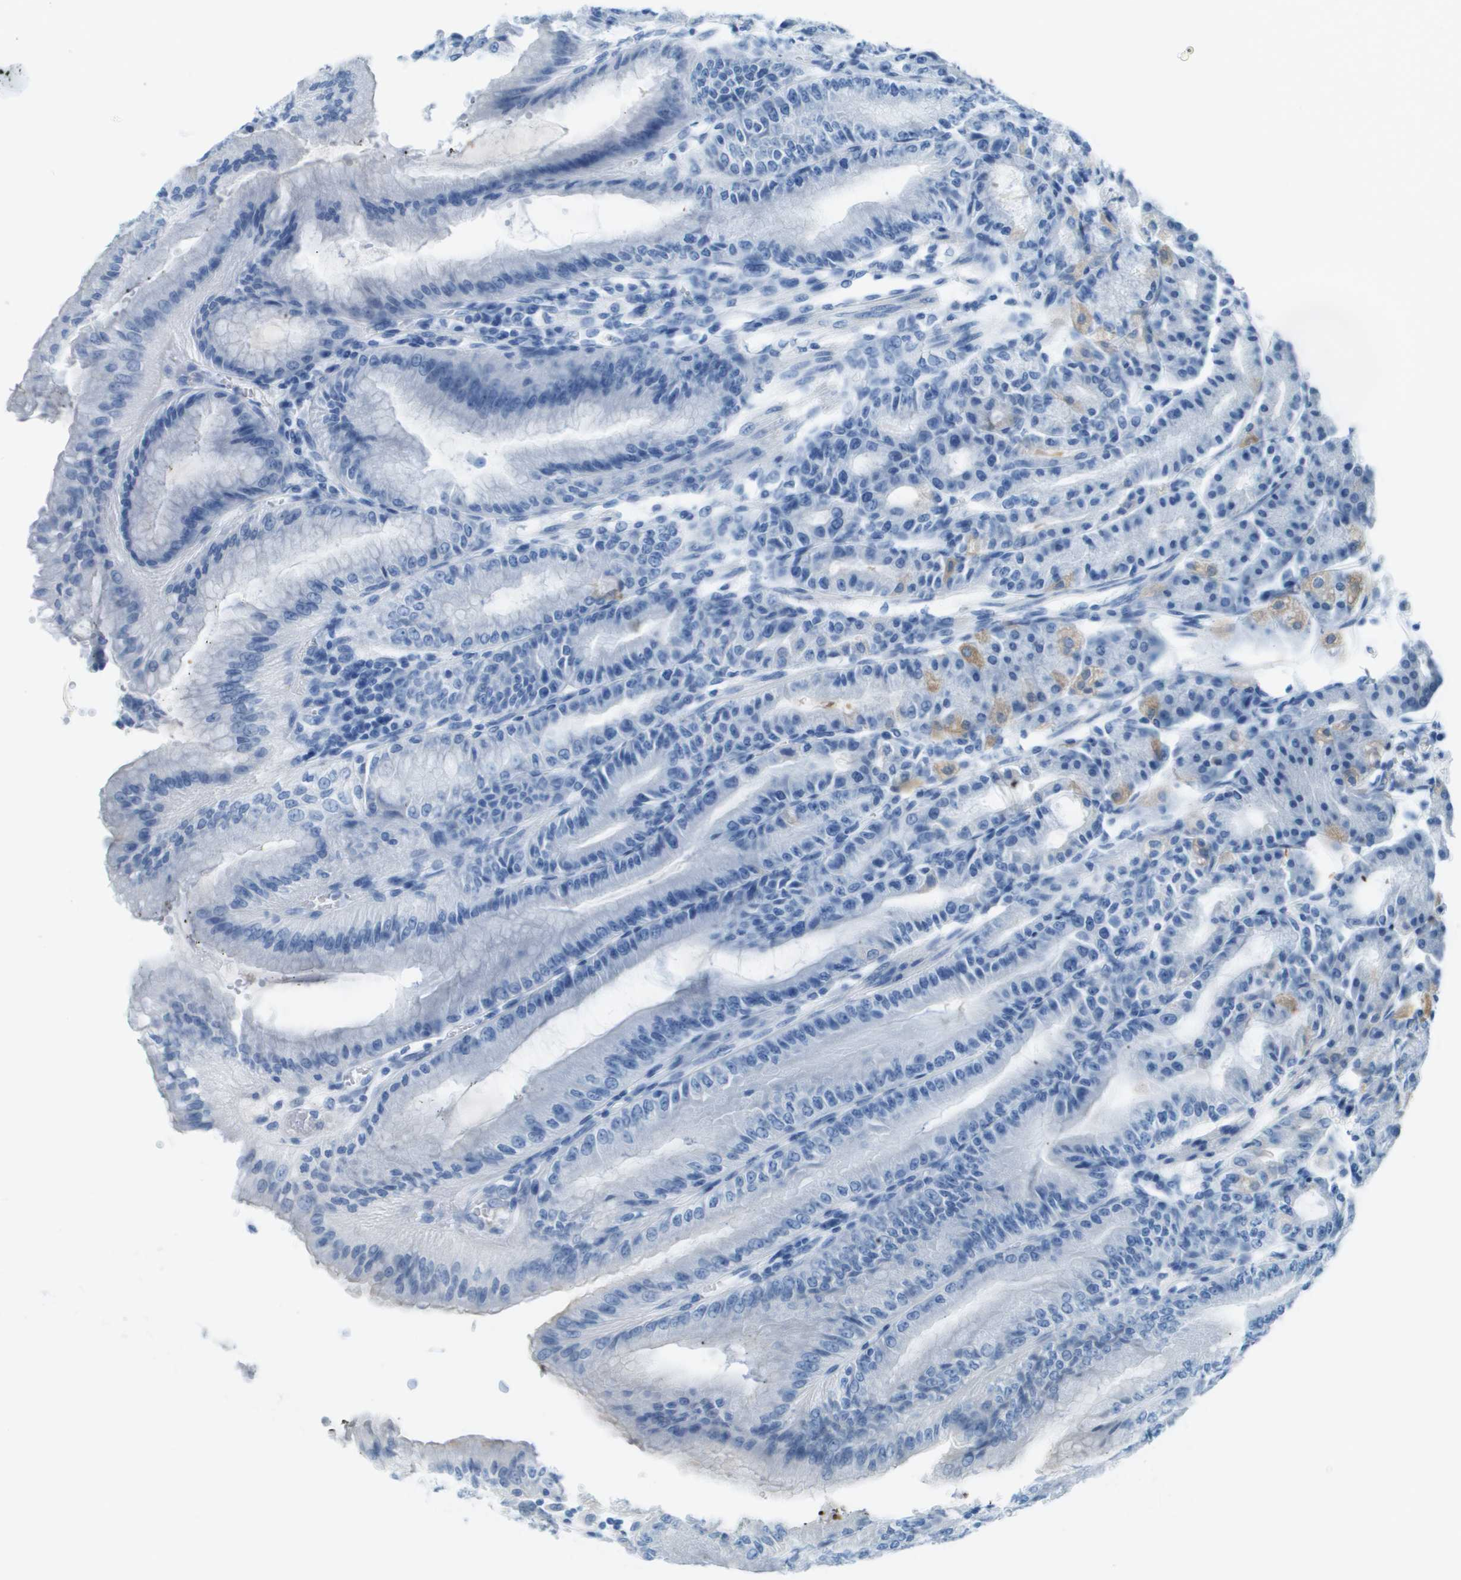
{"staining": {"intensity": "weak", "quantity": "<25%", "location": "cytoplasmic/membranous"}, "tissue": "stomach", "cell_type": "Glandular cells", "image_type": "normal", "snomed": [{"axis": "morphology", "description": "Normal tissue, NOS"}, {"axis": "topography", "description": "Stomach, lower"}], "caption": "Photomicrograph shows no protein positivity in glandular cells of normal stomach. (DAB IHC, high magnification).", "gene": "CDHR2", "patient": {"sex": "male", "age": 71}}